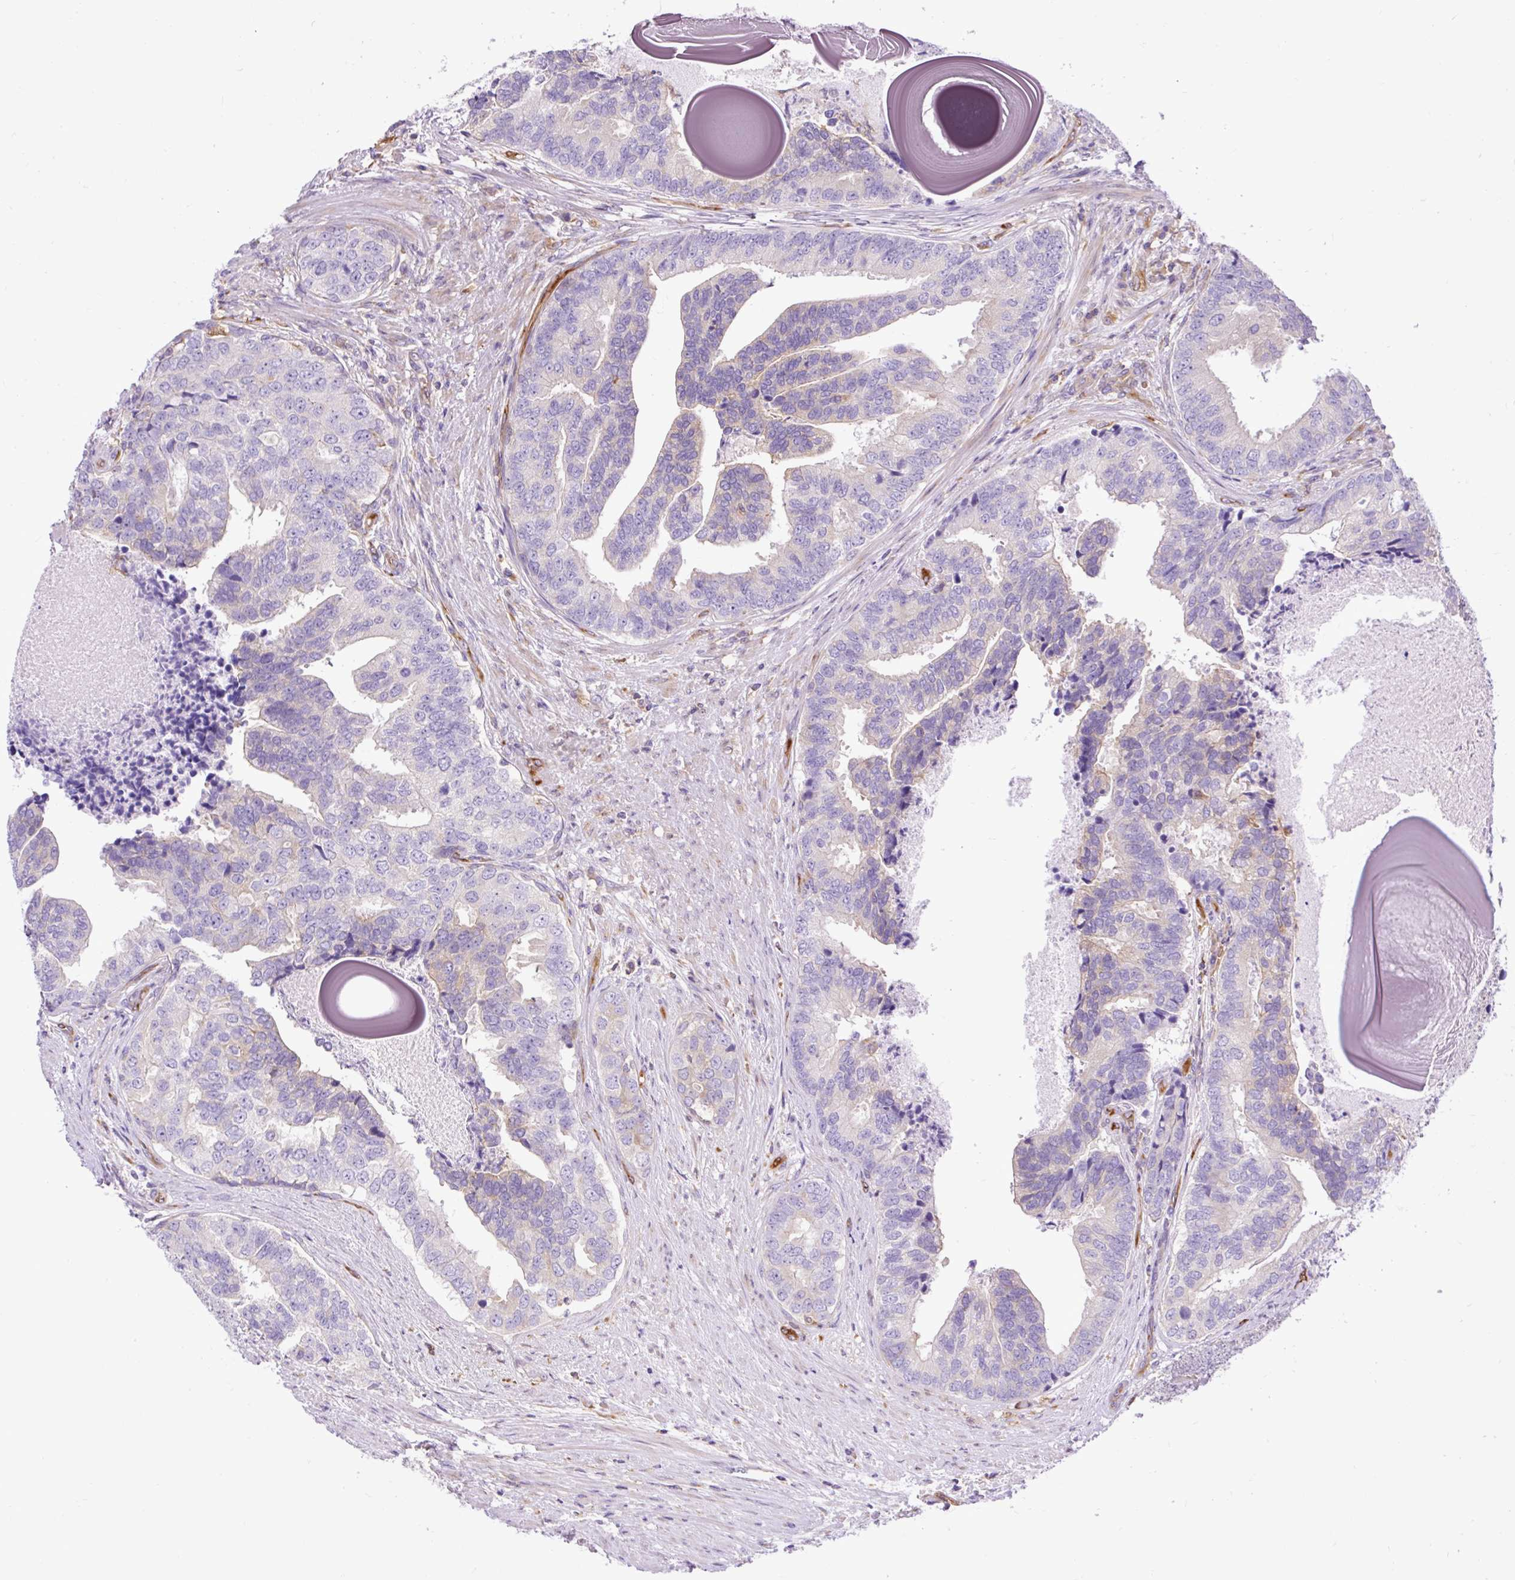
{"staining": {"intensity": "negative", "quantity": "none", "location": "none"}, "tissue": "prostate cancer", "cell_type": "Tumor cells", "image_type": "cancer", "snomed": [{"axis": "morphology", "description": "Adenocarcinoma, High grade"}, {"axis": "topography", "description": "Prostate"}], "caption": "Protein analysis of prostate cancer (adenocarcinoma (high-grade)) exhibits no significant expression in tumor cells.", "gene": "MAP1S", "patient": {"sex": "male", "age": 68}}